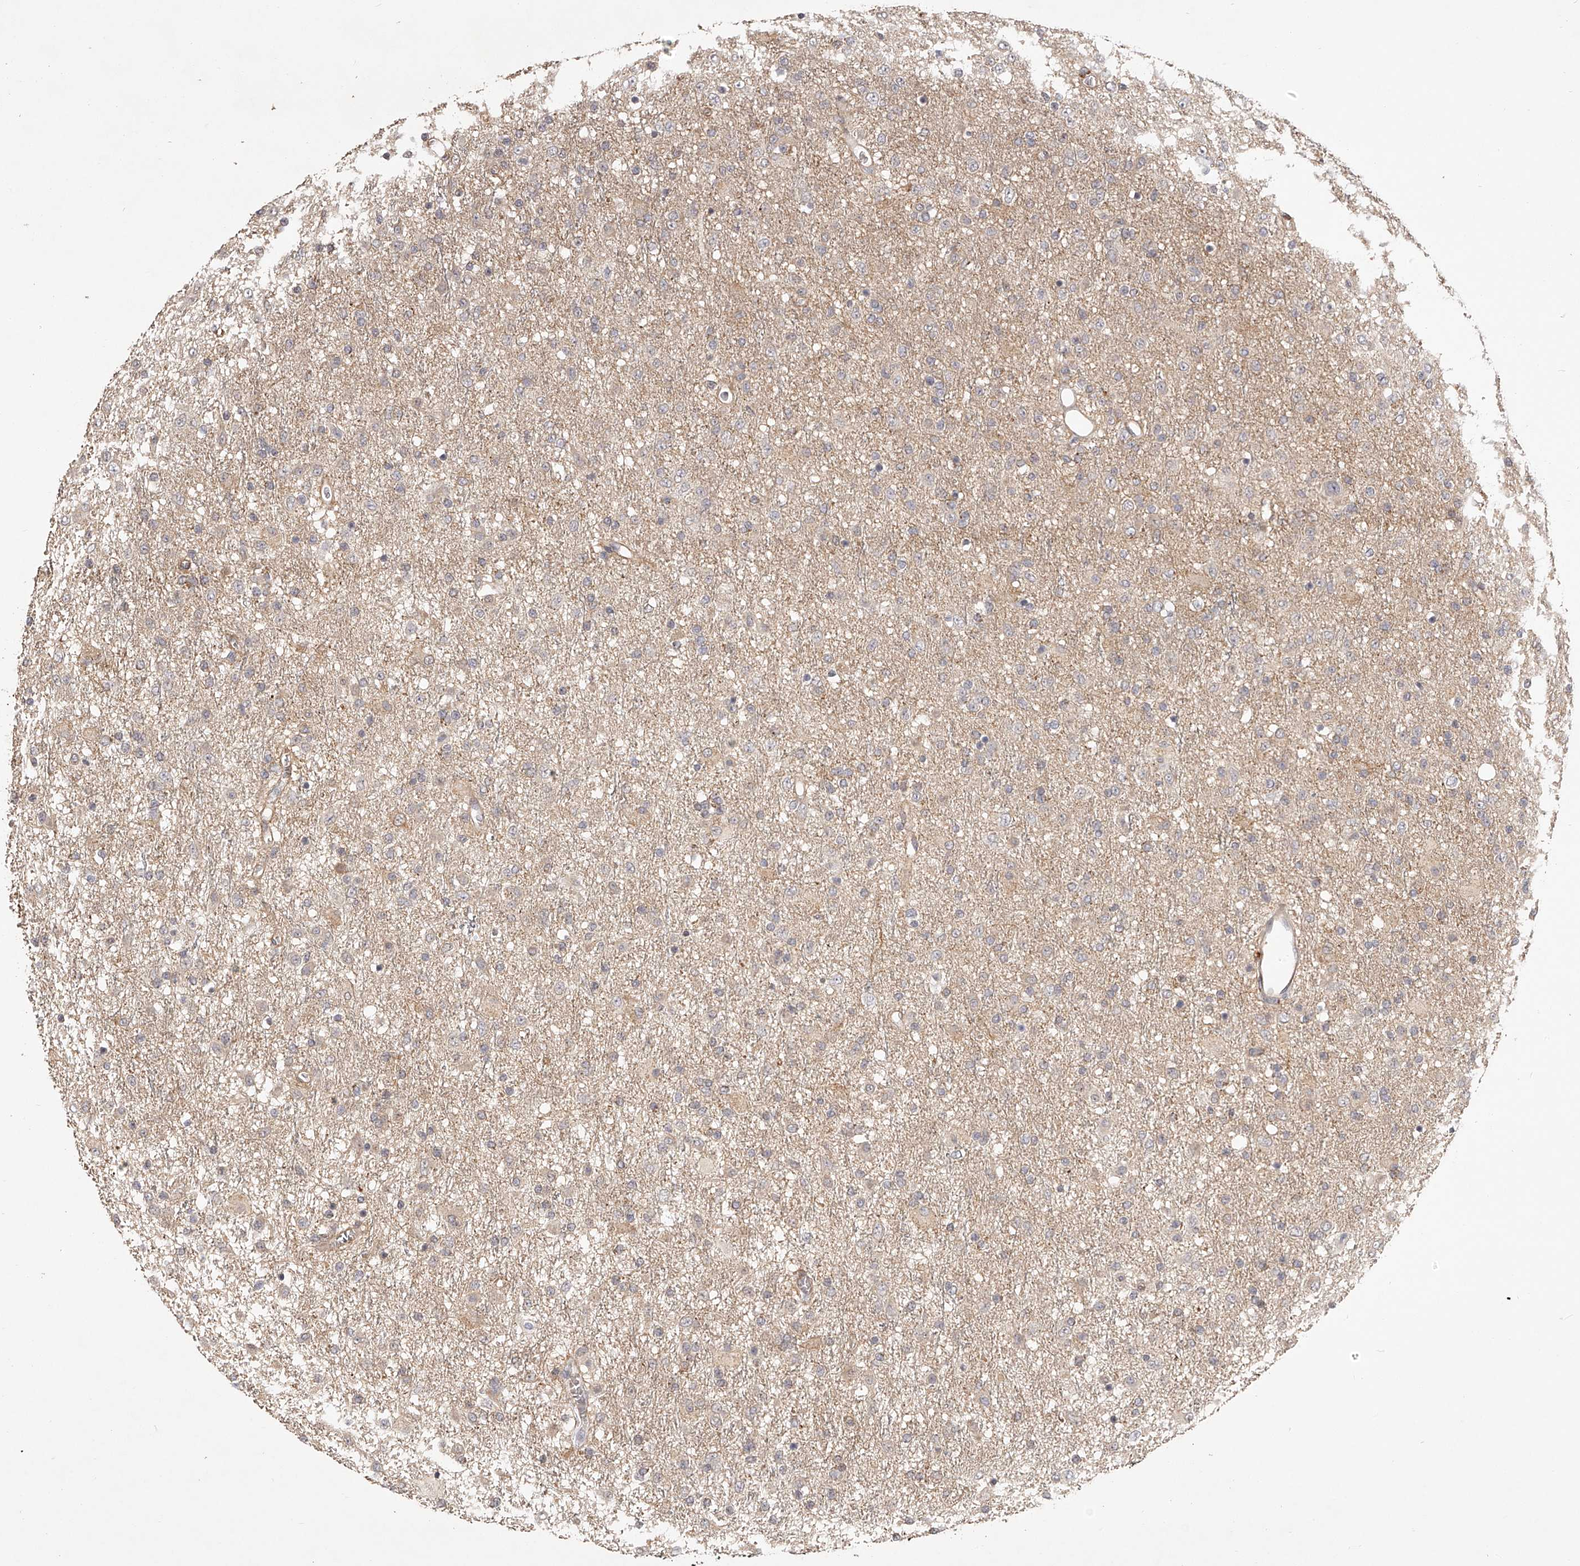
{"staining": {"intensity": "weak", "quantity": "<25%", "location": "cytoplasmic/membranous"}, "tissue": "glioma", "cell_type": "Tumor cells", "image_type": "cancer", "snomed": [{"axis": "morphology", "description": "Glioma, malignant, Low grade"}, {"axis": "topography", "description": "Brain"}], "caption": "IHC image of neoplastic tissue: malignant low-grade glioma stained with DAB displays no significant protein positivity in tumor cells.", "gene": "ZNF582", "patient": {"sex": "male", "age": 65}}